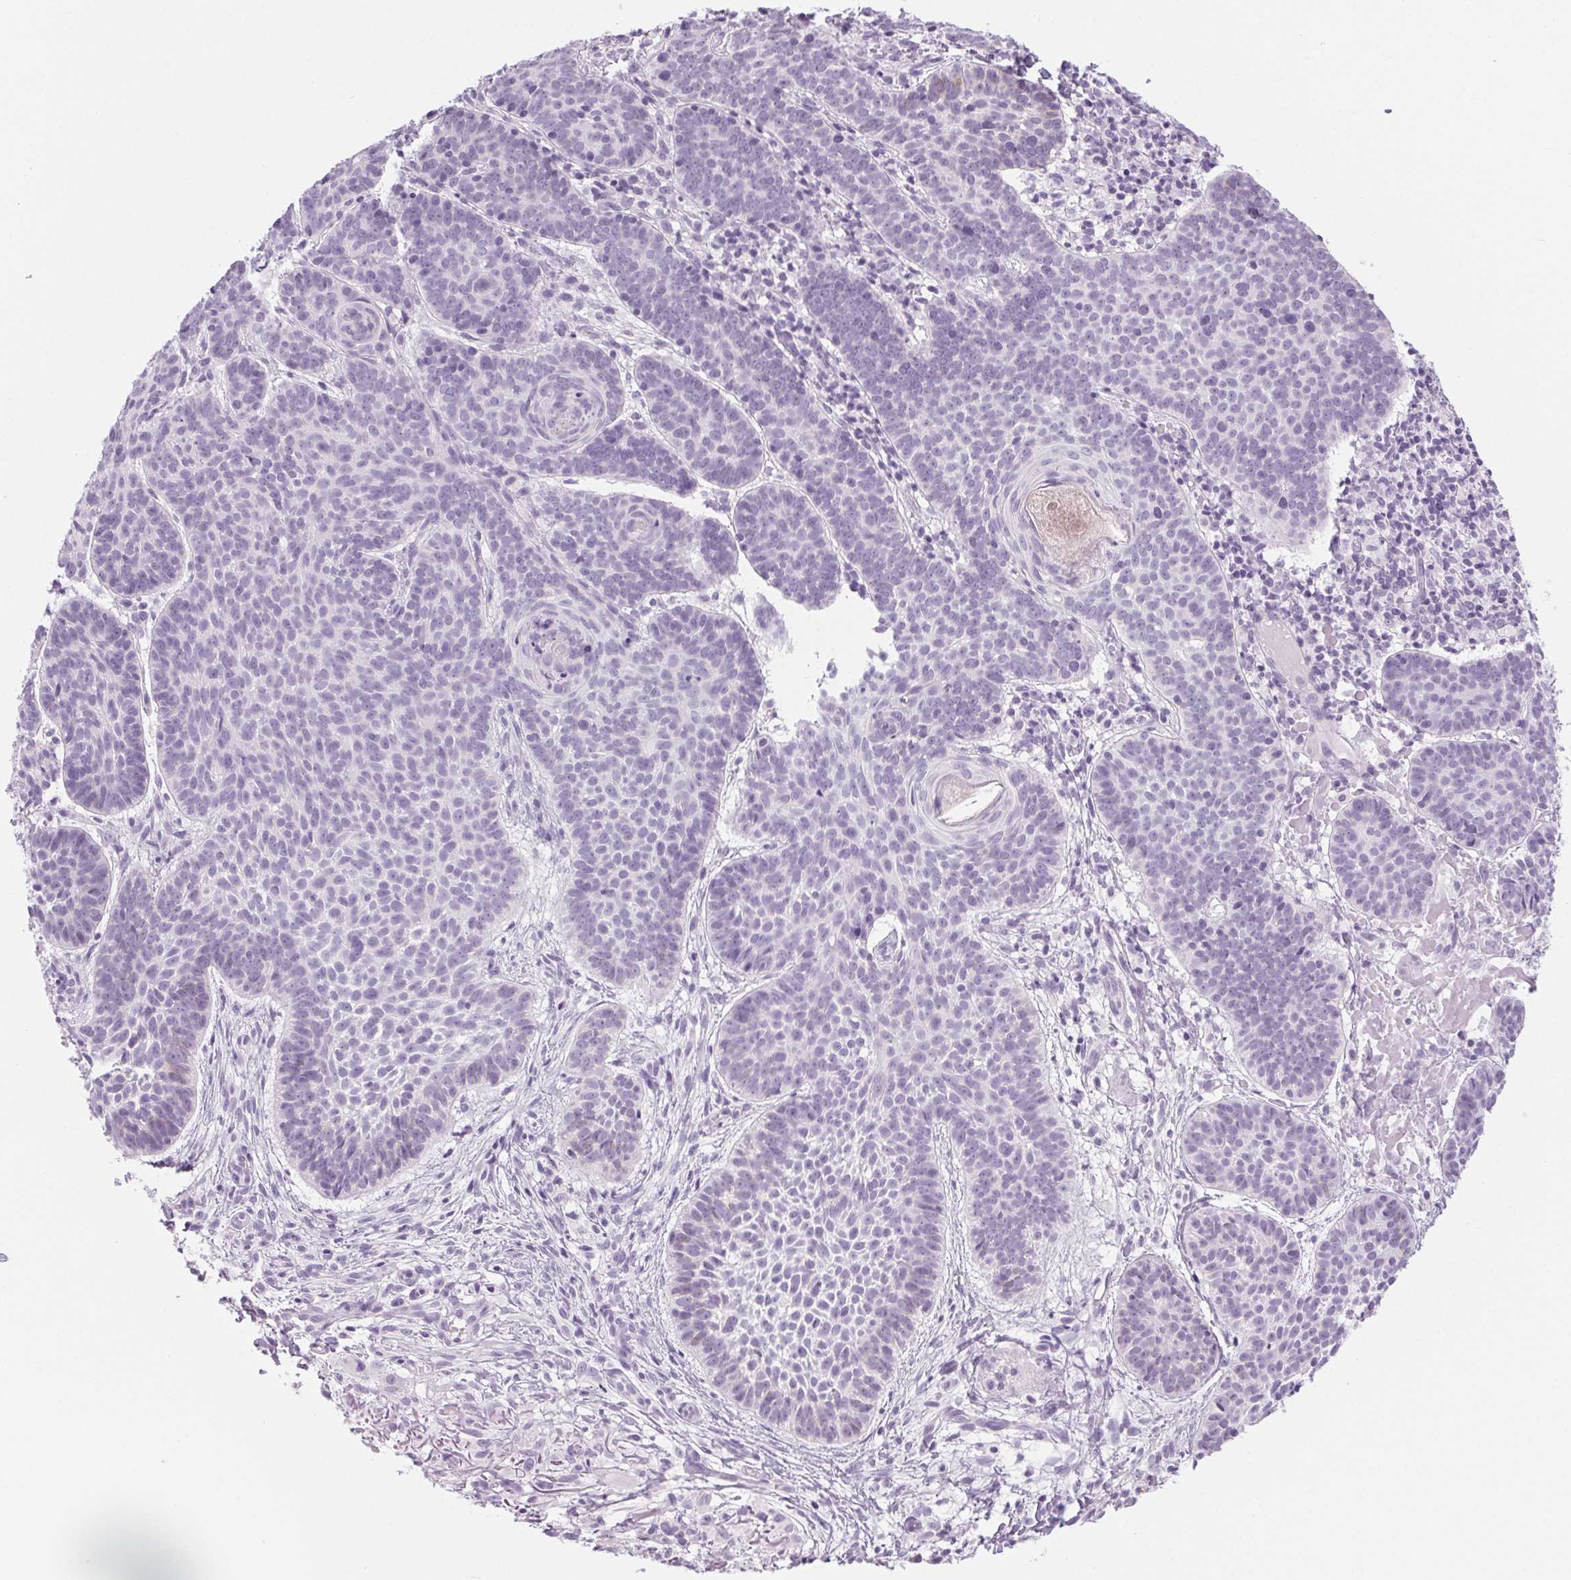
{"staining": {"intensity": "negative", "quantity": "none", "location": "none"}, "tissue": "skin cancer", "cell_type": "Tumor cells", "image_type": "cancer", "snomed": [{"axis": "morphology", "description": "Basal cell carcinoma"}, {"axis": "topography", "description": "Skin"}], "caption": "High magnification brightfield microscopy of skin basal cell carcinoma stained with DAB (brown) and counterstained with hematoxylin (blue): tumor cells show no significant staining.", "gene": "LRP2", "patient": {"sex": "male", "age": 72}}